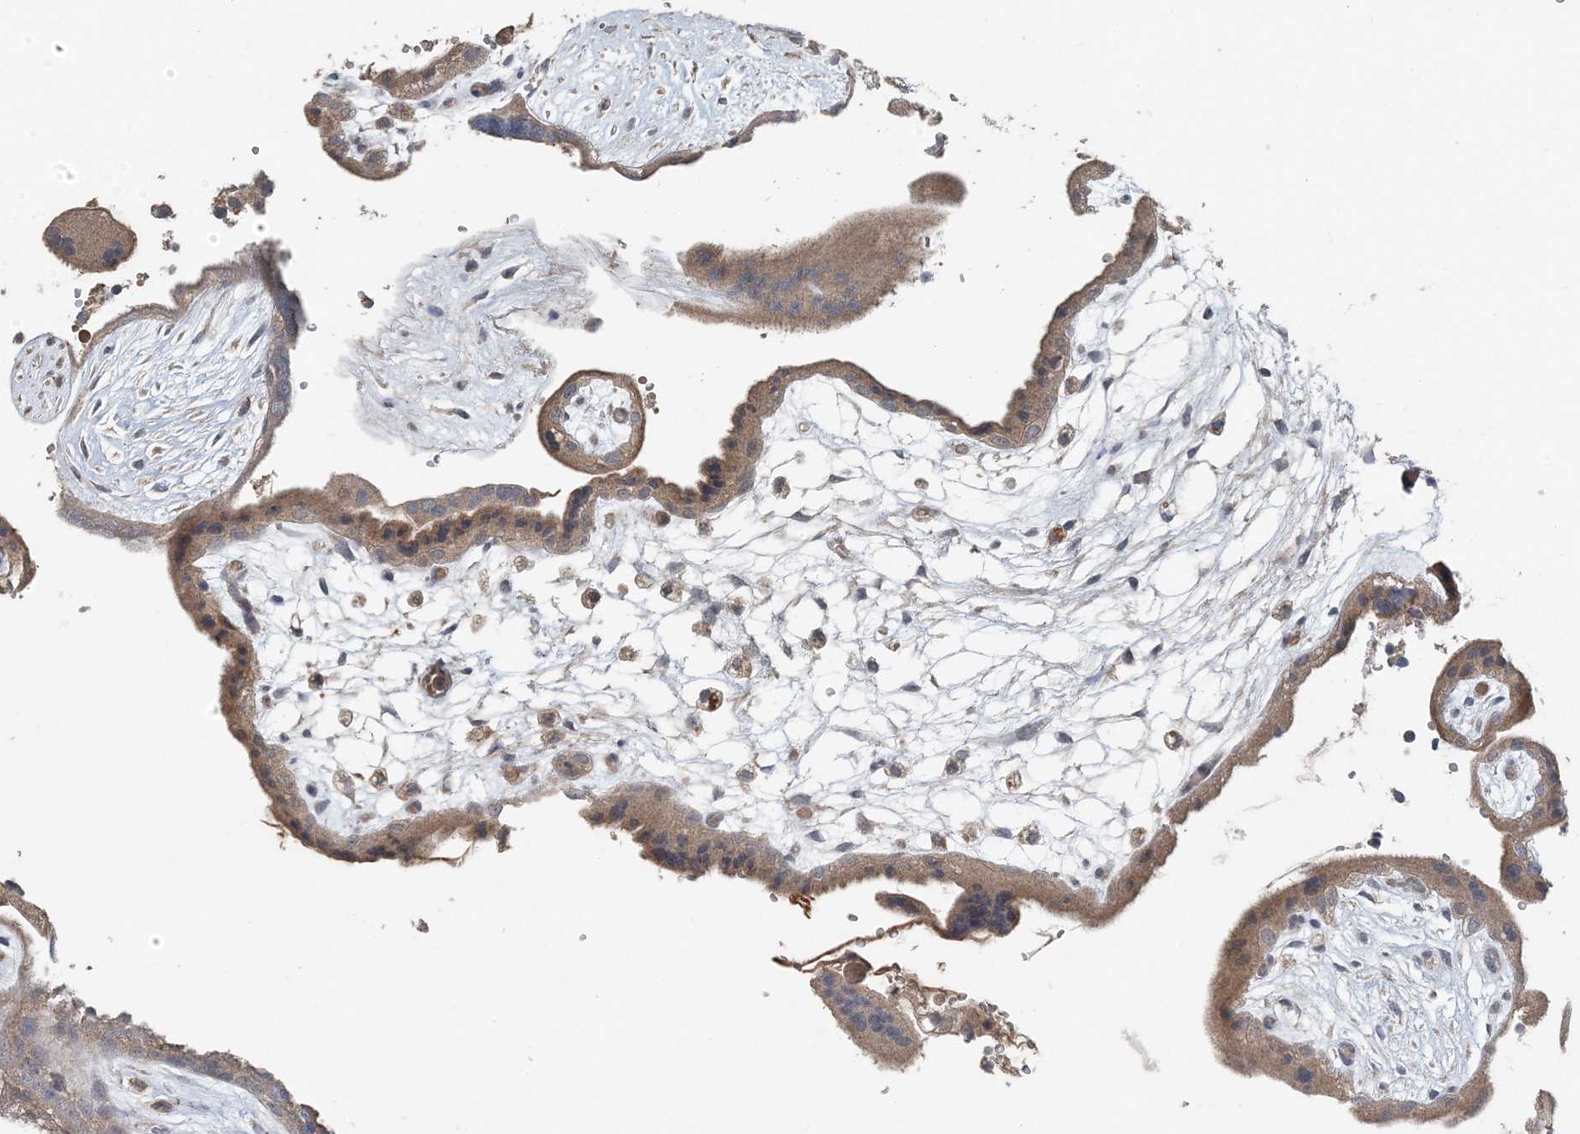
{"staining": {"intensity": "weak", "quantity": ">75%", "location": "cytoplasmic/membranous"}, "tissue": "placenta", "cell_type": "Decidual cells", "image_type": "normal", "snomed": [{"axis": "morphology", "description": "Normal tissue, NOS"}, {"axis": "topography", "description": "Placenta"}], "caption": "Immunohistochemistry micrograph of normal placenta stained for a protein (brown), which displays low levels of weak cytoplasmic/membranous expression in approximately >75% of decidual cells.", "gene": "MYO9B", "patient": {"sex": "female", "age": 18}}